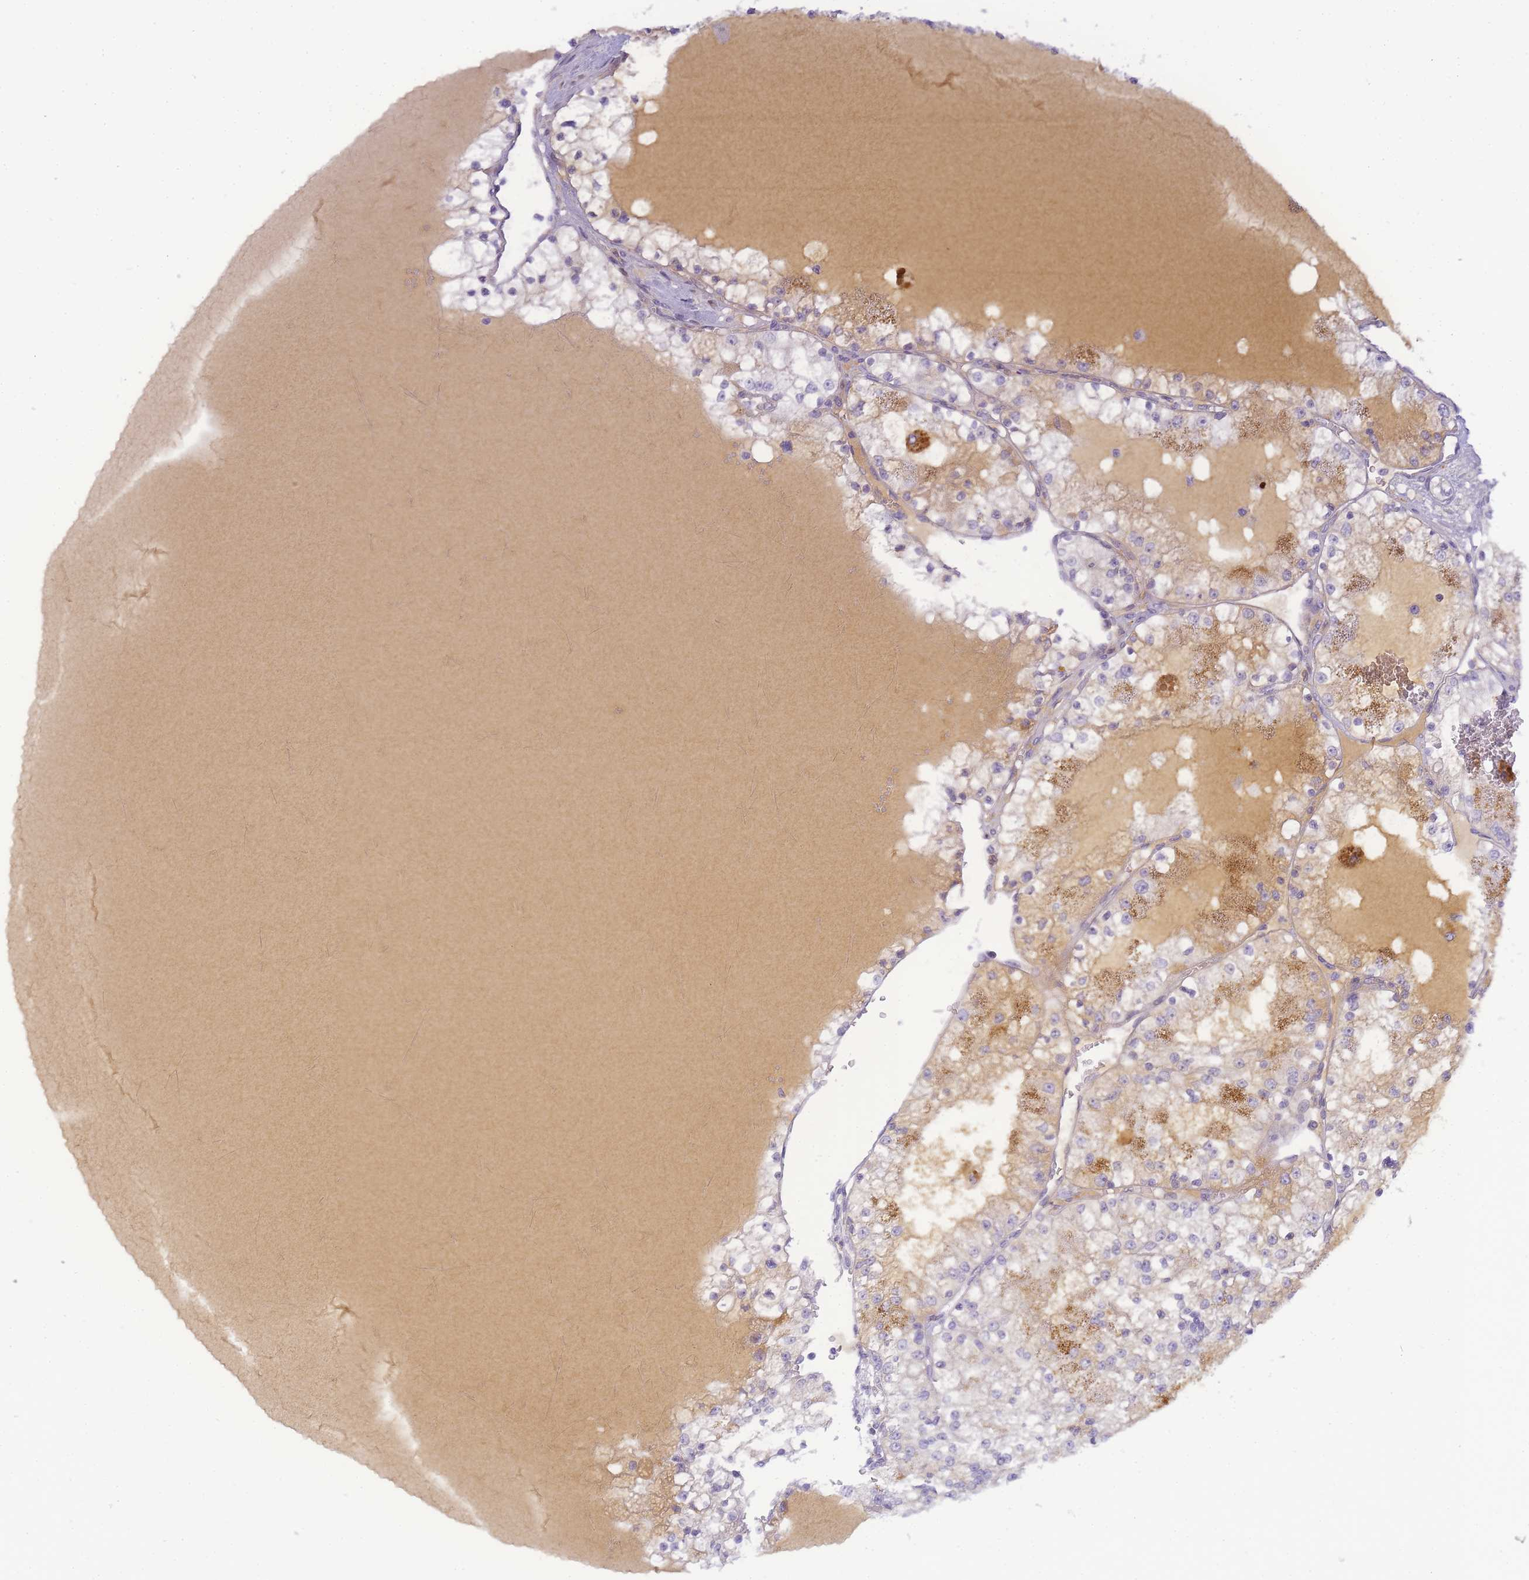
{"staining": {"intensity": "moderate", "quantity": "<25%", "location": "cytoplasmic/membranous"}, "tissue": "renal cancer", "cell_type": "Tumor cells", "image_type": "cancer", "snomed": [{"axis": "morphology", "description": "Normal tissue, NOS"}, {"axis": "morphology", "description": "Adenocarcinoma, NOS"}, {"axis": "topography", "description": "Kidney"}], "caption": "A high-resolution image shows immunohistochemistry (IHC) staining of renal cancer (adenocarcinoma), which reveals moderate cytoplasmic/membranous staining in approximately <25% of tumor cells.", "gene": "RRAD", "patient": {"sex": "male", "age": 68}}